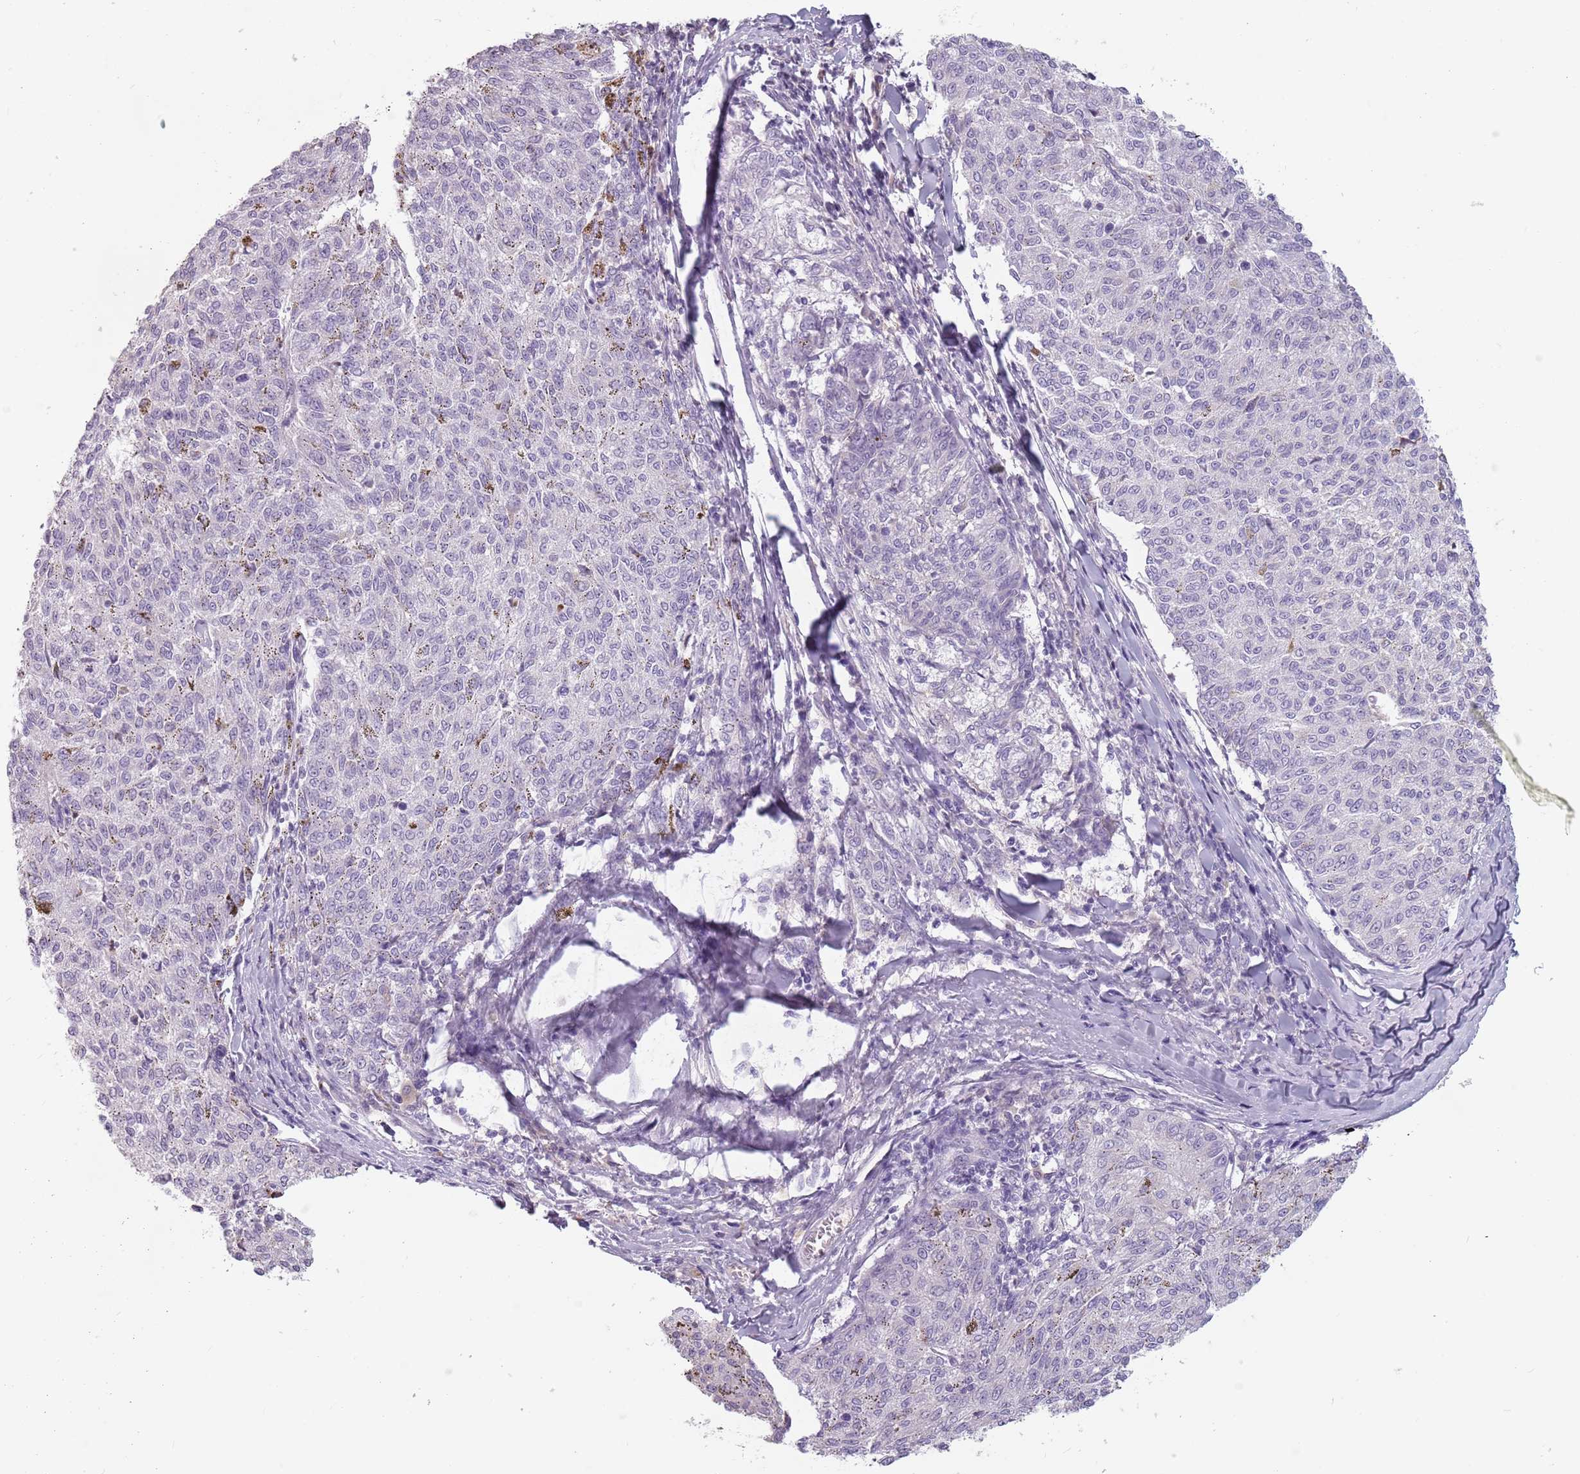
{"staining": {"intensity": "negative", "quantity": "none", "location": "none"}, "tissue": "melanoma", "cell_type": "Tumor cells", "image_type": "cancer", "snomed": [{"axis": "morphology", "description": "Malignant melanoma, NOS"}, {"axis": "topography", "description": "Skin"}], "caption": "The micrograph shows no significant staining in tumor cells of malignant melanoma.", "gene": "CEP19", "patient": {"sex": "female", "age": 72}}